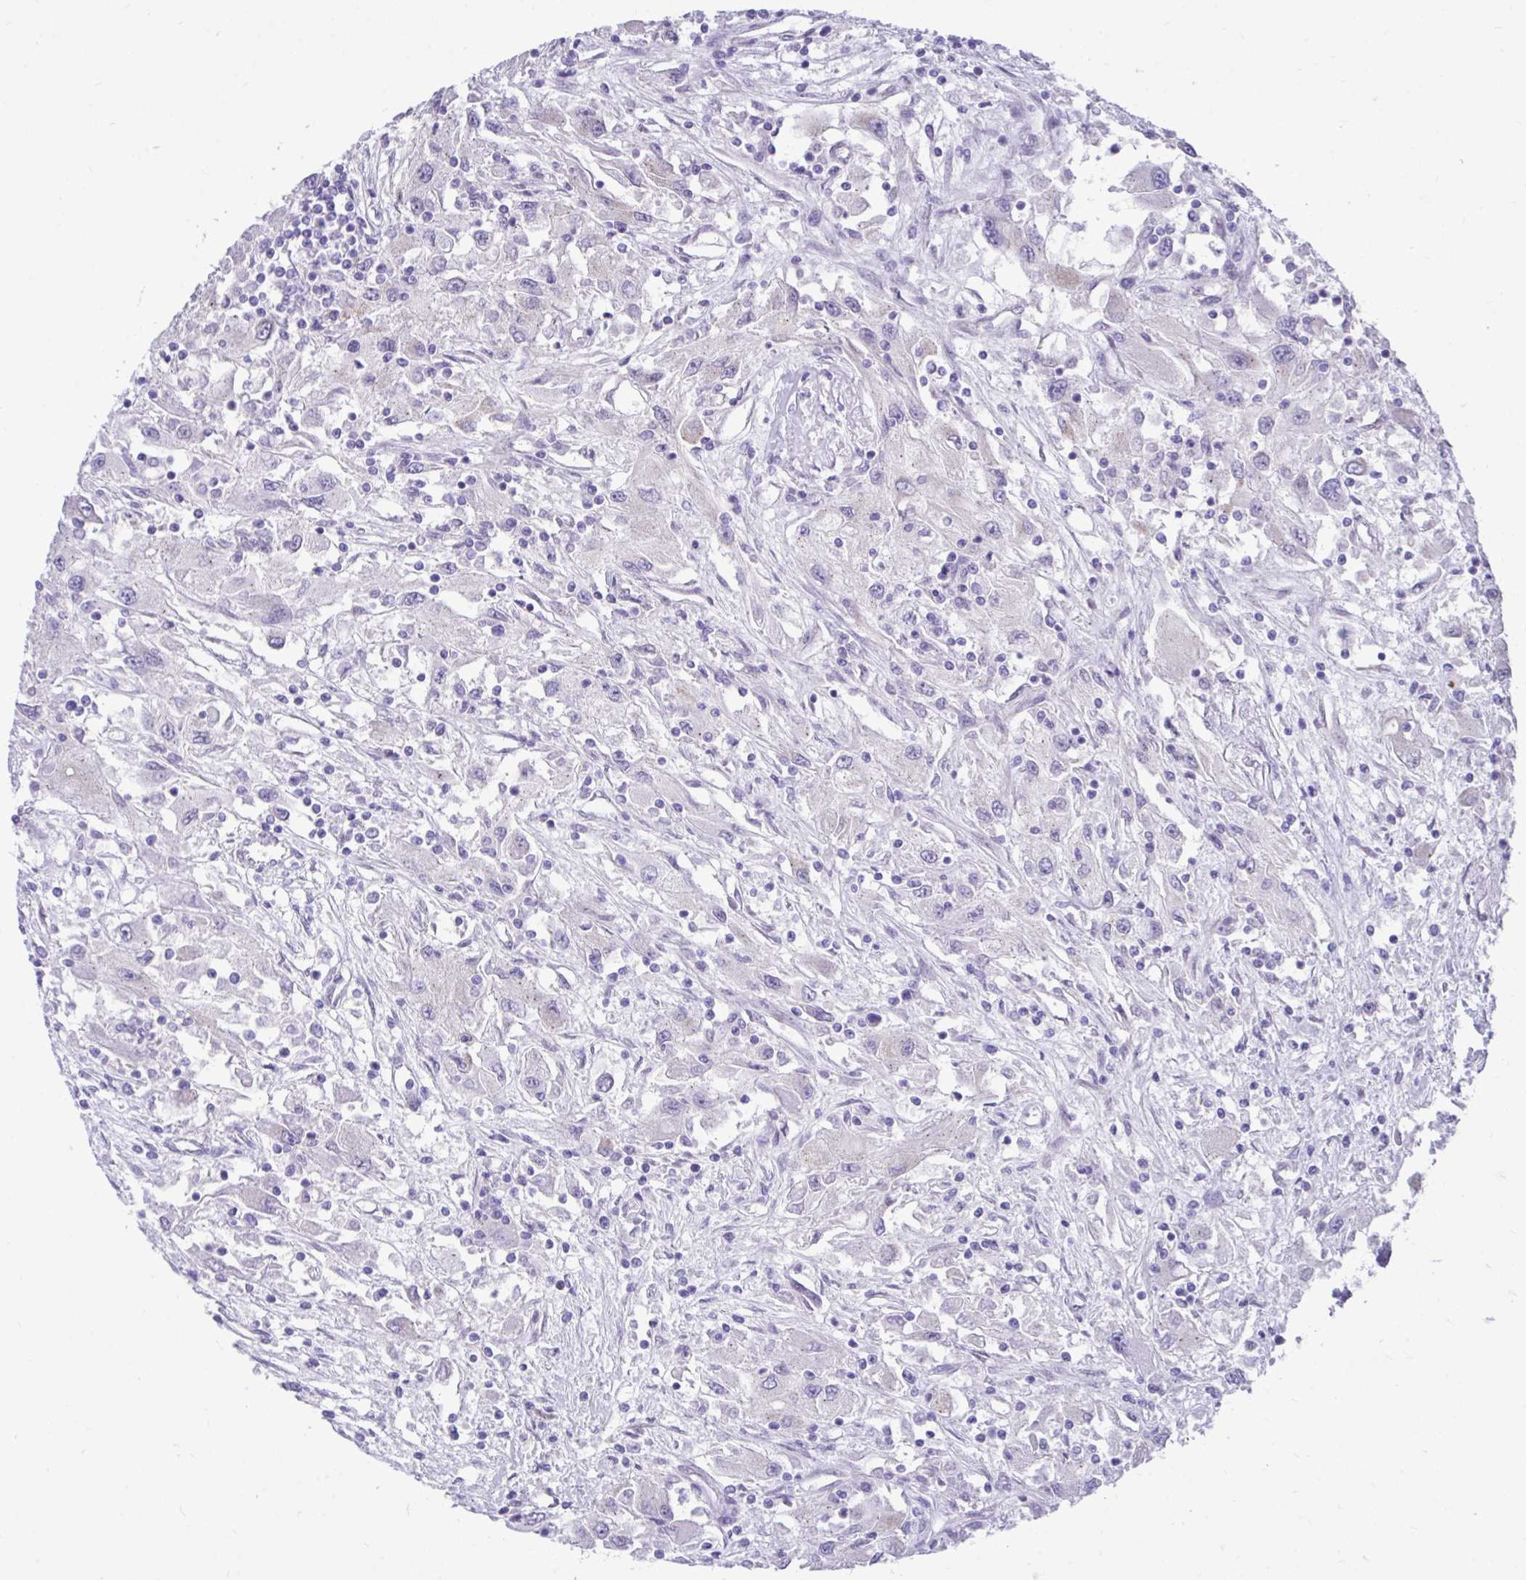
{"staining": {"intensity": "negative", "quantity": "none", "location": "none"}, "tissue": "renal cancer", "cell_type": "Tumor cells", "image_type": "cancer", "snomed": [{"axis": "morphology", "description": "Adenocarcinoma, NOS"}, {"axis": "topography", "description": "Kidney"}], "caption": "Immunohistochemical staining of renal cancer (adenocarcinoma) exhibits no significant positivity in tumor cells. (DAB IHC with hematoxylin counter stain).", "gene": "CEACAM18", "patient": {"sex": "female", "age": 67}}